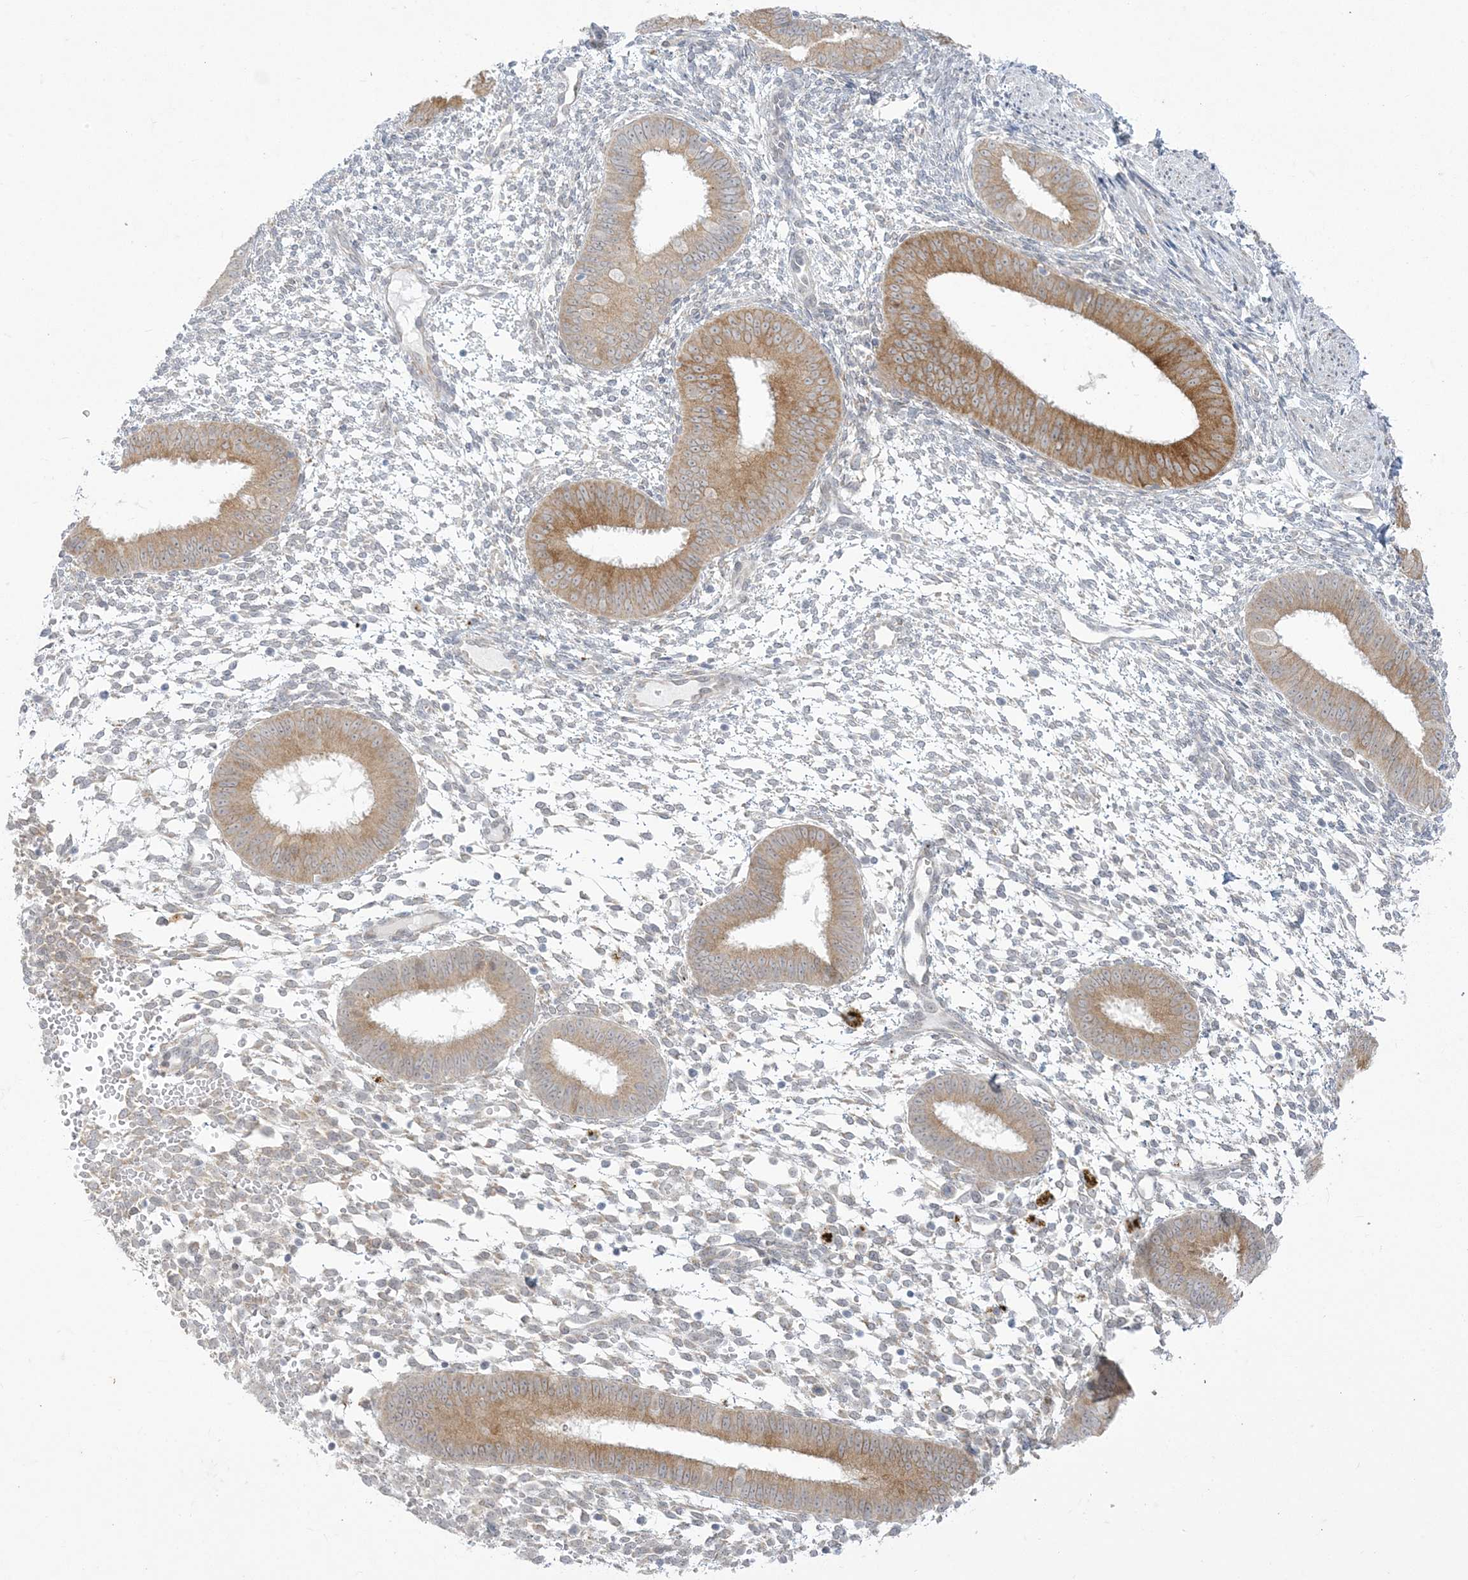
{"staining": {"intensity": "negative", "quantity": "none", "location": "none"}, "tissue": "endometrium", "cell_type": "Cells in endometrial stroma", "image_type": "normal", "snomed": [{"axis": "morphology", "description": "Normal tissue, NOS"}, {"axis": "topography", "description": "Uterus"}, {"axis": "topography", "description": "Endometrium"}], "caption": "Protein analysis of normal endometrium exhibits no significant positivity in cells in endometrial stroma. Nuclei are stained in blue.", "gene": "ZC3H6", "patient": {"sex": "female", "age": 48}}